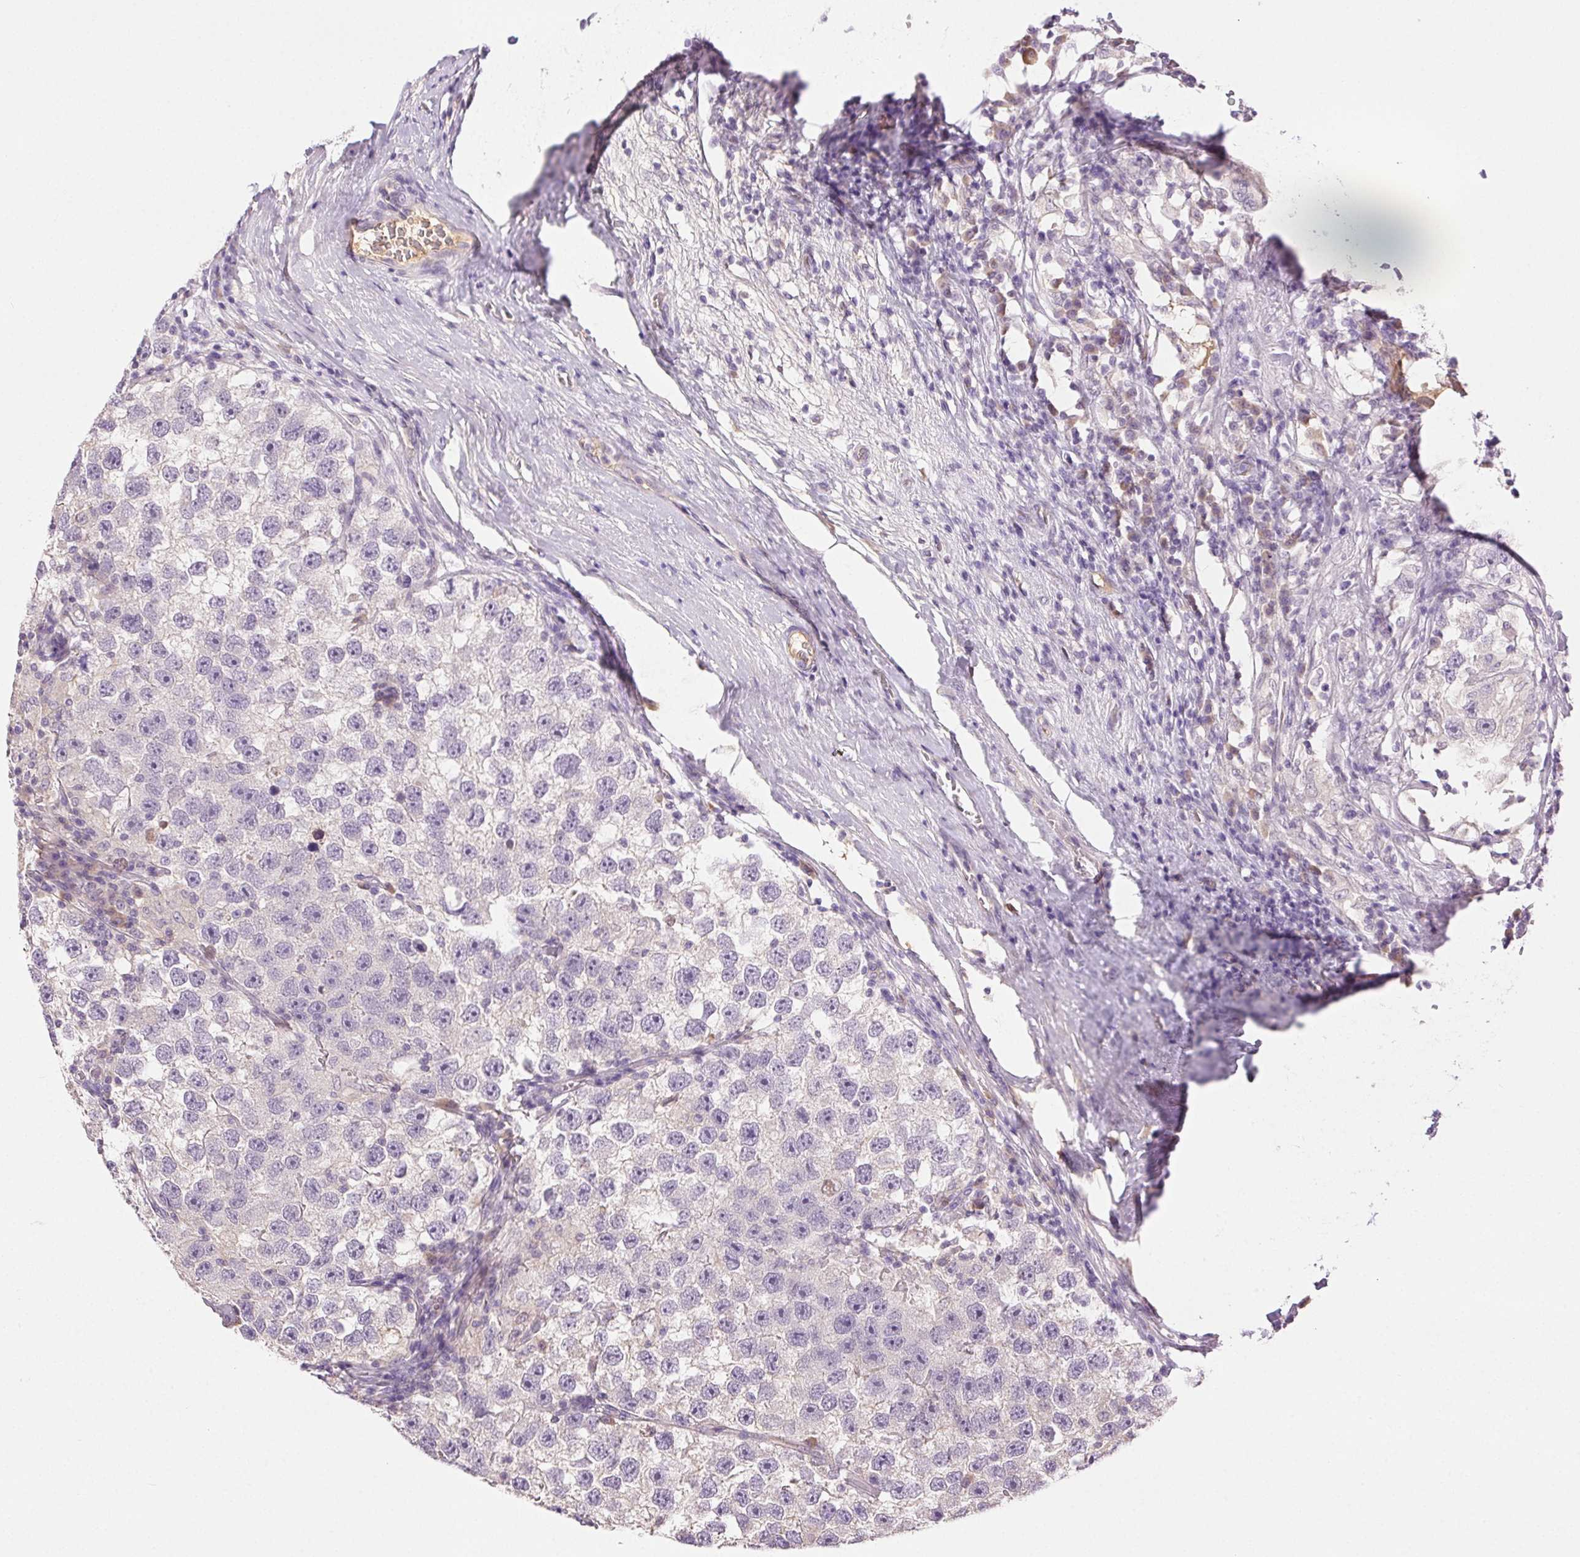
{"staining": {"intensity": "negative", "quantity": "none", "location": "none"}, "tissue": "testis cancer", "cell_type": "Tumor cells", "image_type": "cancer", "snomed": [{"axis": "morphology", "description": "Seminoma, NOS"}, {"axis": "topography", "description": "Testis"}], "caption": "Image shows no significant protein staining in tumor cells of testis cancer.", "gene": "BPIFB2", "patient": {"sex": "male", "age": 26}}